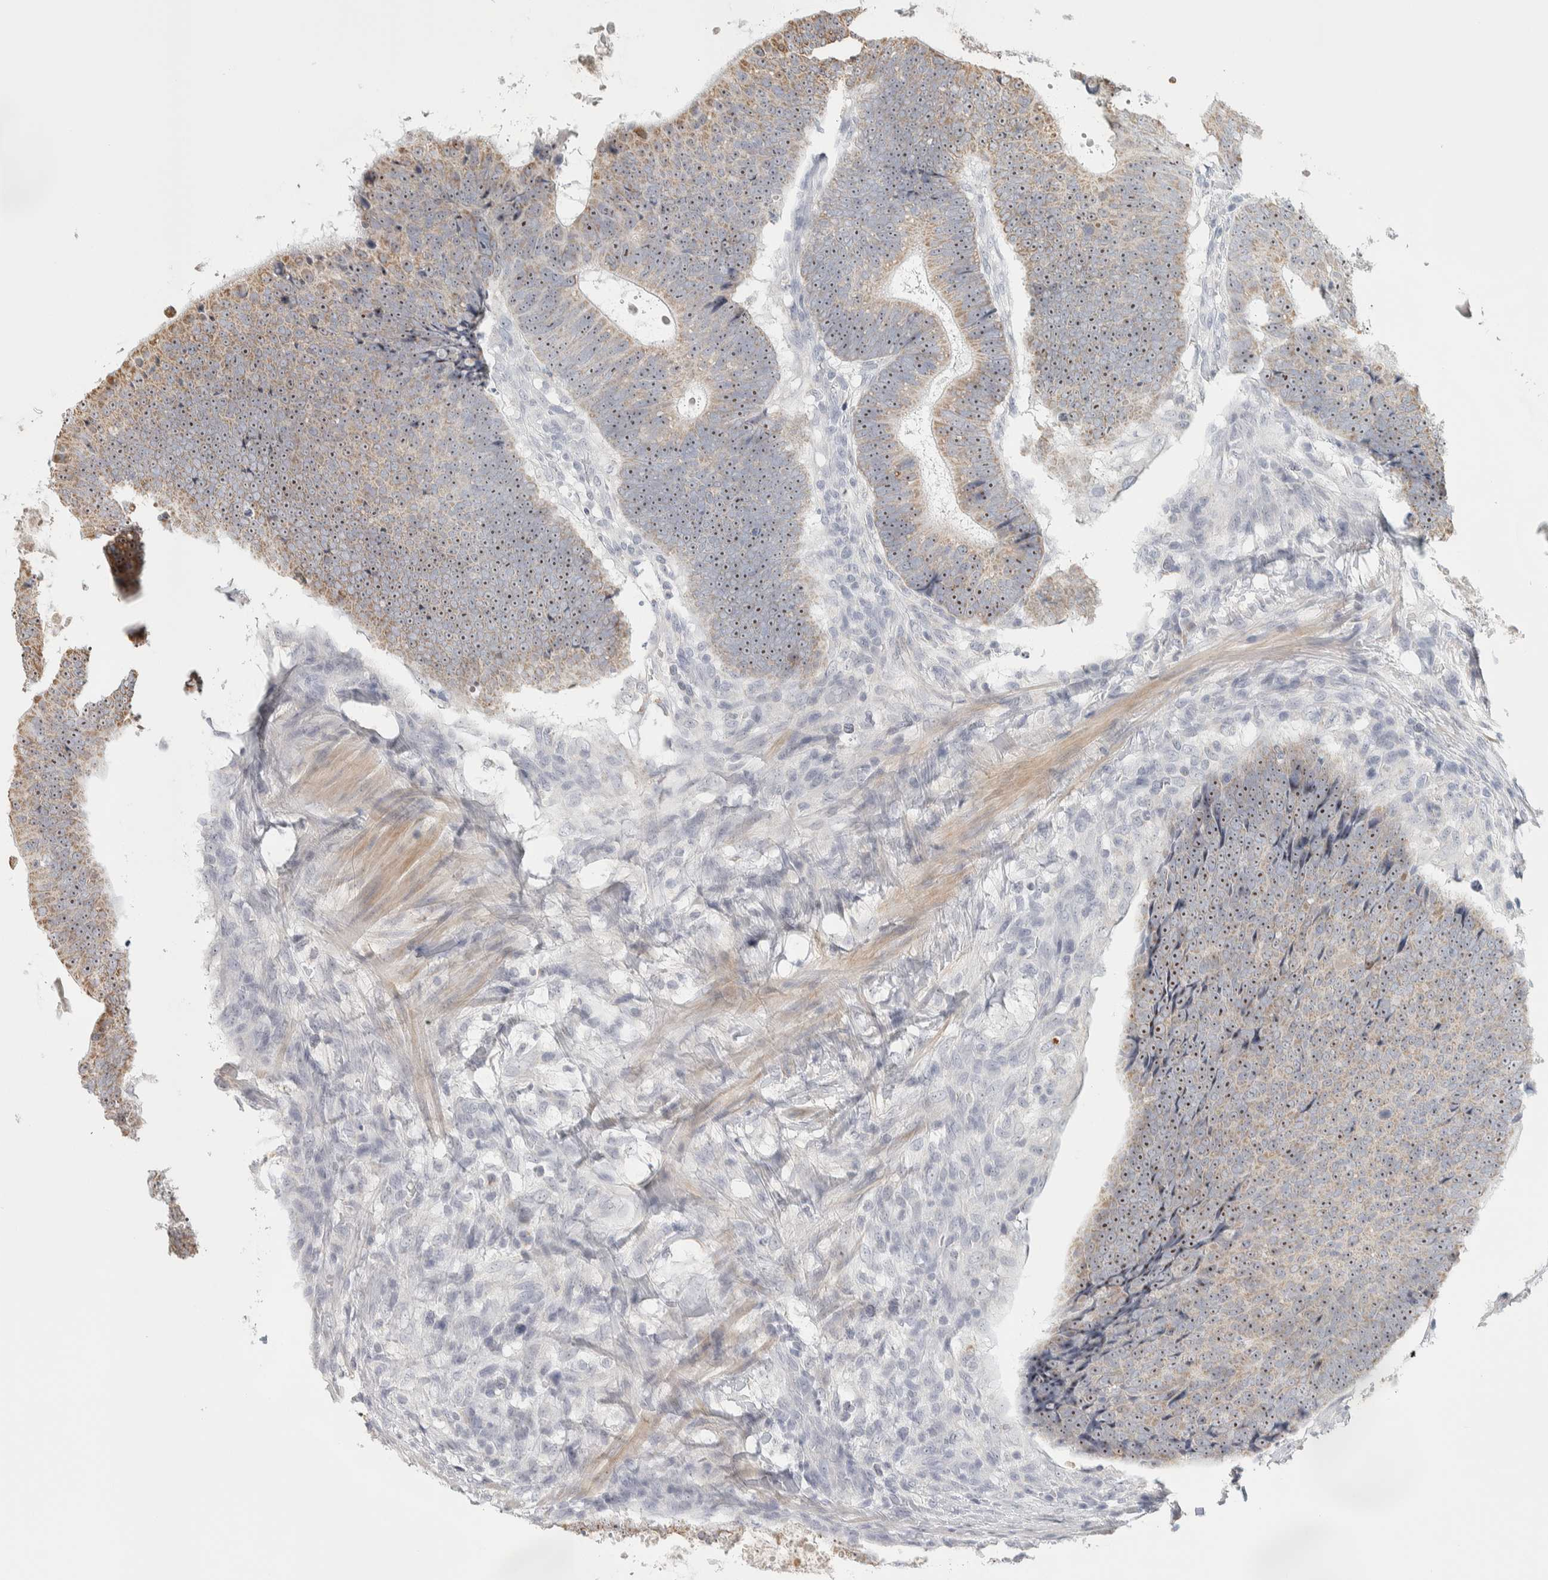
{"staining": {"intensity": "strong", "quantity": ">75%", "location": "cytoplasmic/membranous,nuclear"}, "tissue": "colorectal cancer", "cell_type": "Tumor cells", "image_type": "cancer", "snomed": [{"axis": "morphology", "description": "Adenocarcinoma, NOS"}, {"axis": "topography", "description": "Colon"}], "caption": "Colorectal adenocarcinoma was stained to show a protein in brown. There is high levels of strong cytoplasmic/membranous and nuclear expression in about >75% of tumor cells.", "gene": "DCXR", "patient": {"sex": "male", "age": 56}}